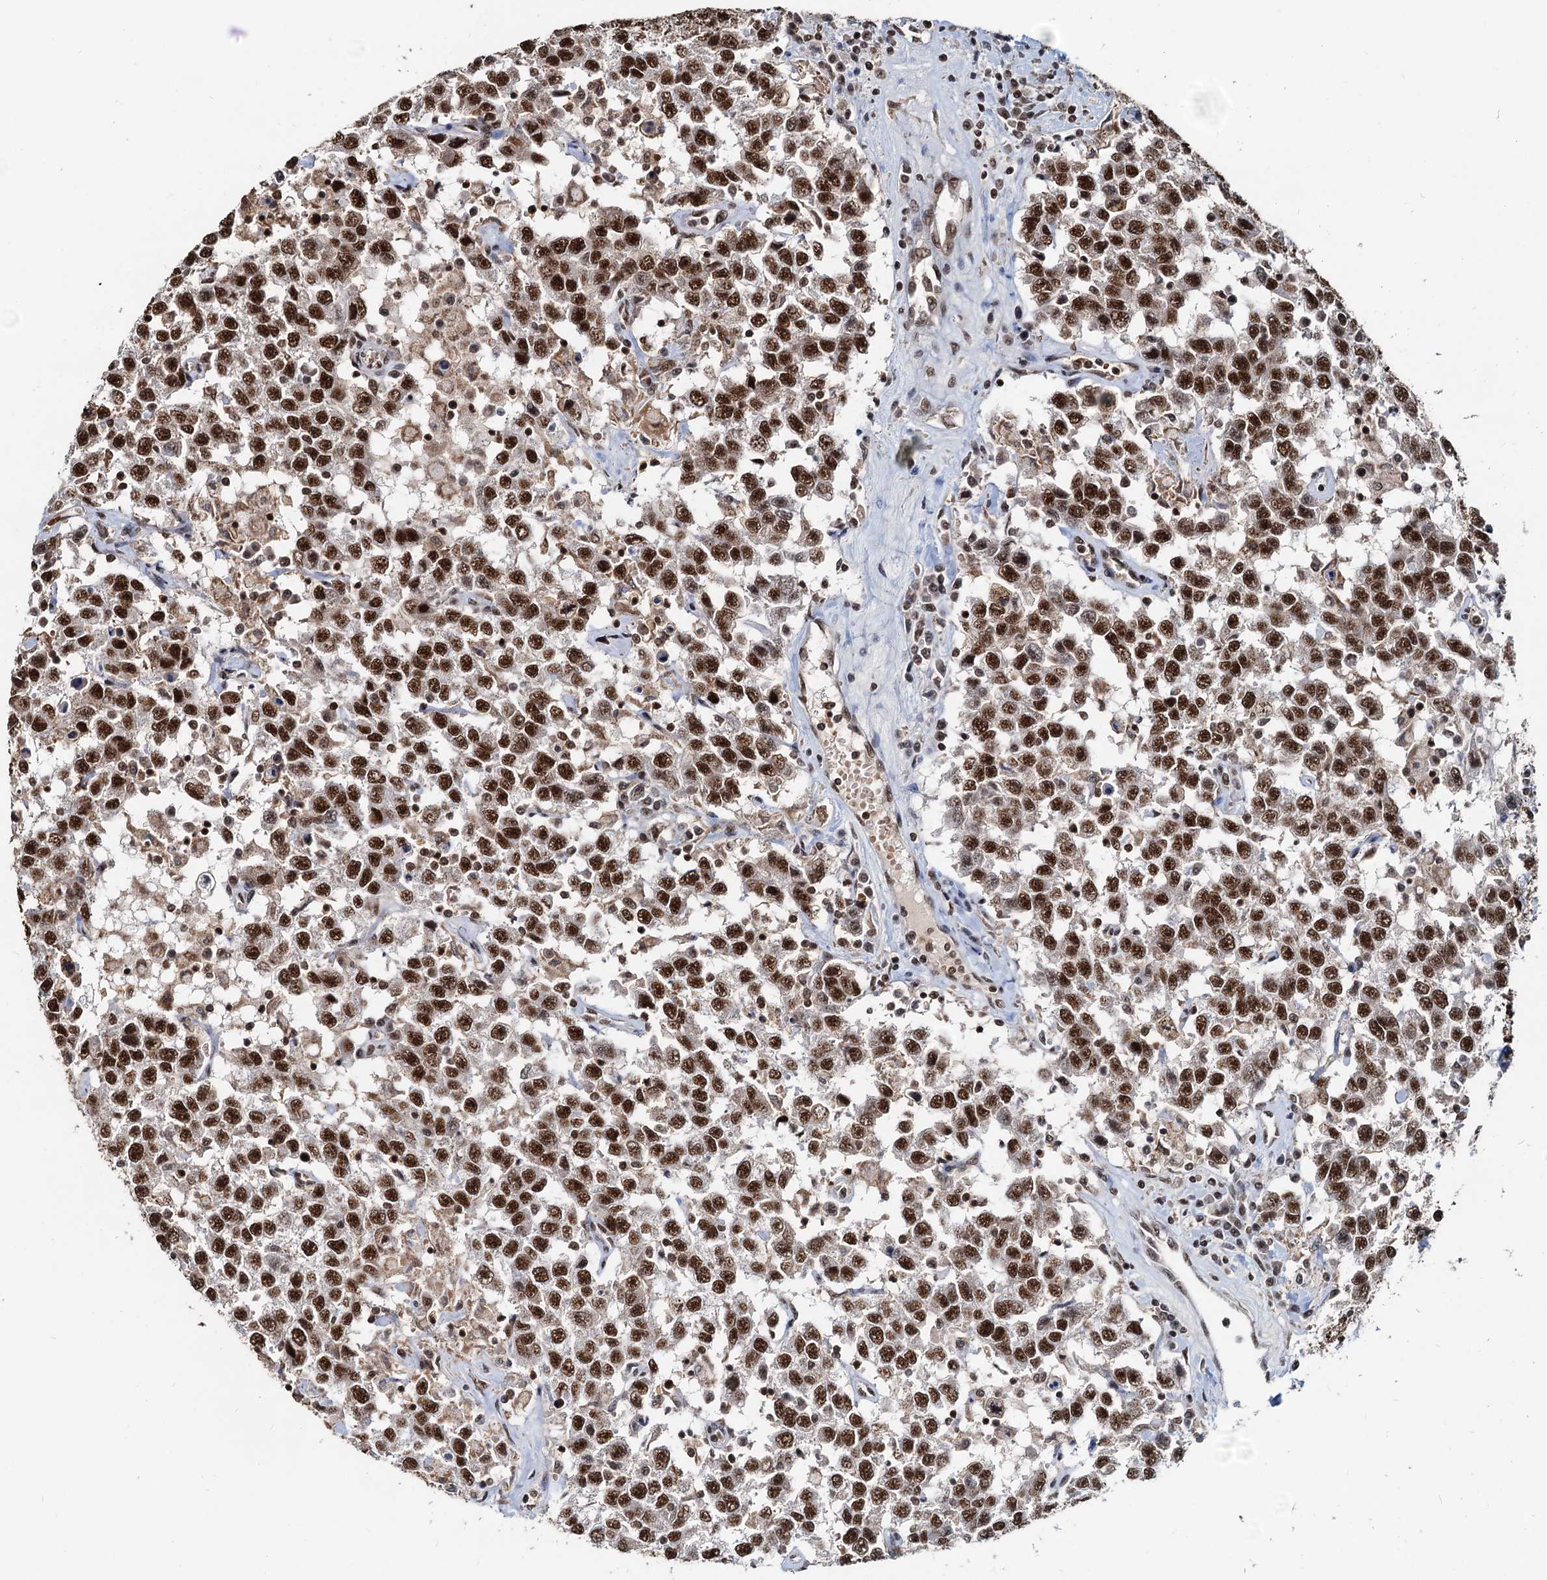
{"staining": {"intensity": "strong", "quantity": ">75%", "location": "nuclear"}, "tissue": "testis cancer", "cell_type": "Tumor cells", "image_type": "cancer", "snomed": [{"axis": "morphology", "description": "Seminoma, NOS"}, {"axis": "topography", "description": "Testis"}], "caption": "Strong nuclear positivity is appreciated in approximately >75% of tumor cells in seminoma (testis). (Stains: DAB (3,3'-diaminobenzidine) in brown, nuclei in blue, Microscopy: brightfield microscopy at high magnification).", "gene": "RSRC2", "patient": {"sex": "male", "age": 41}}